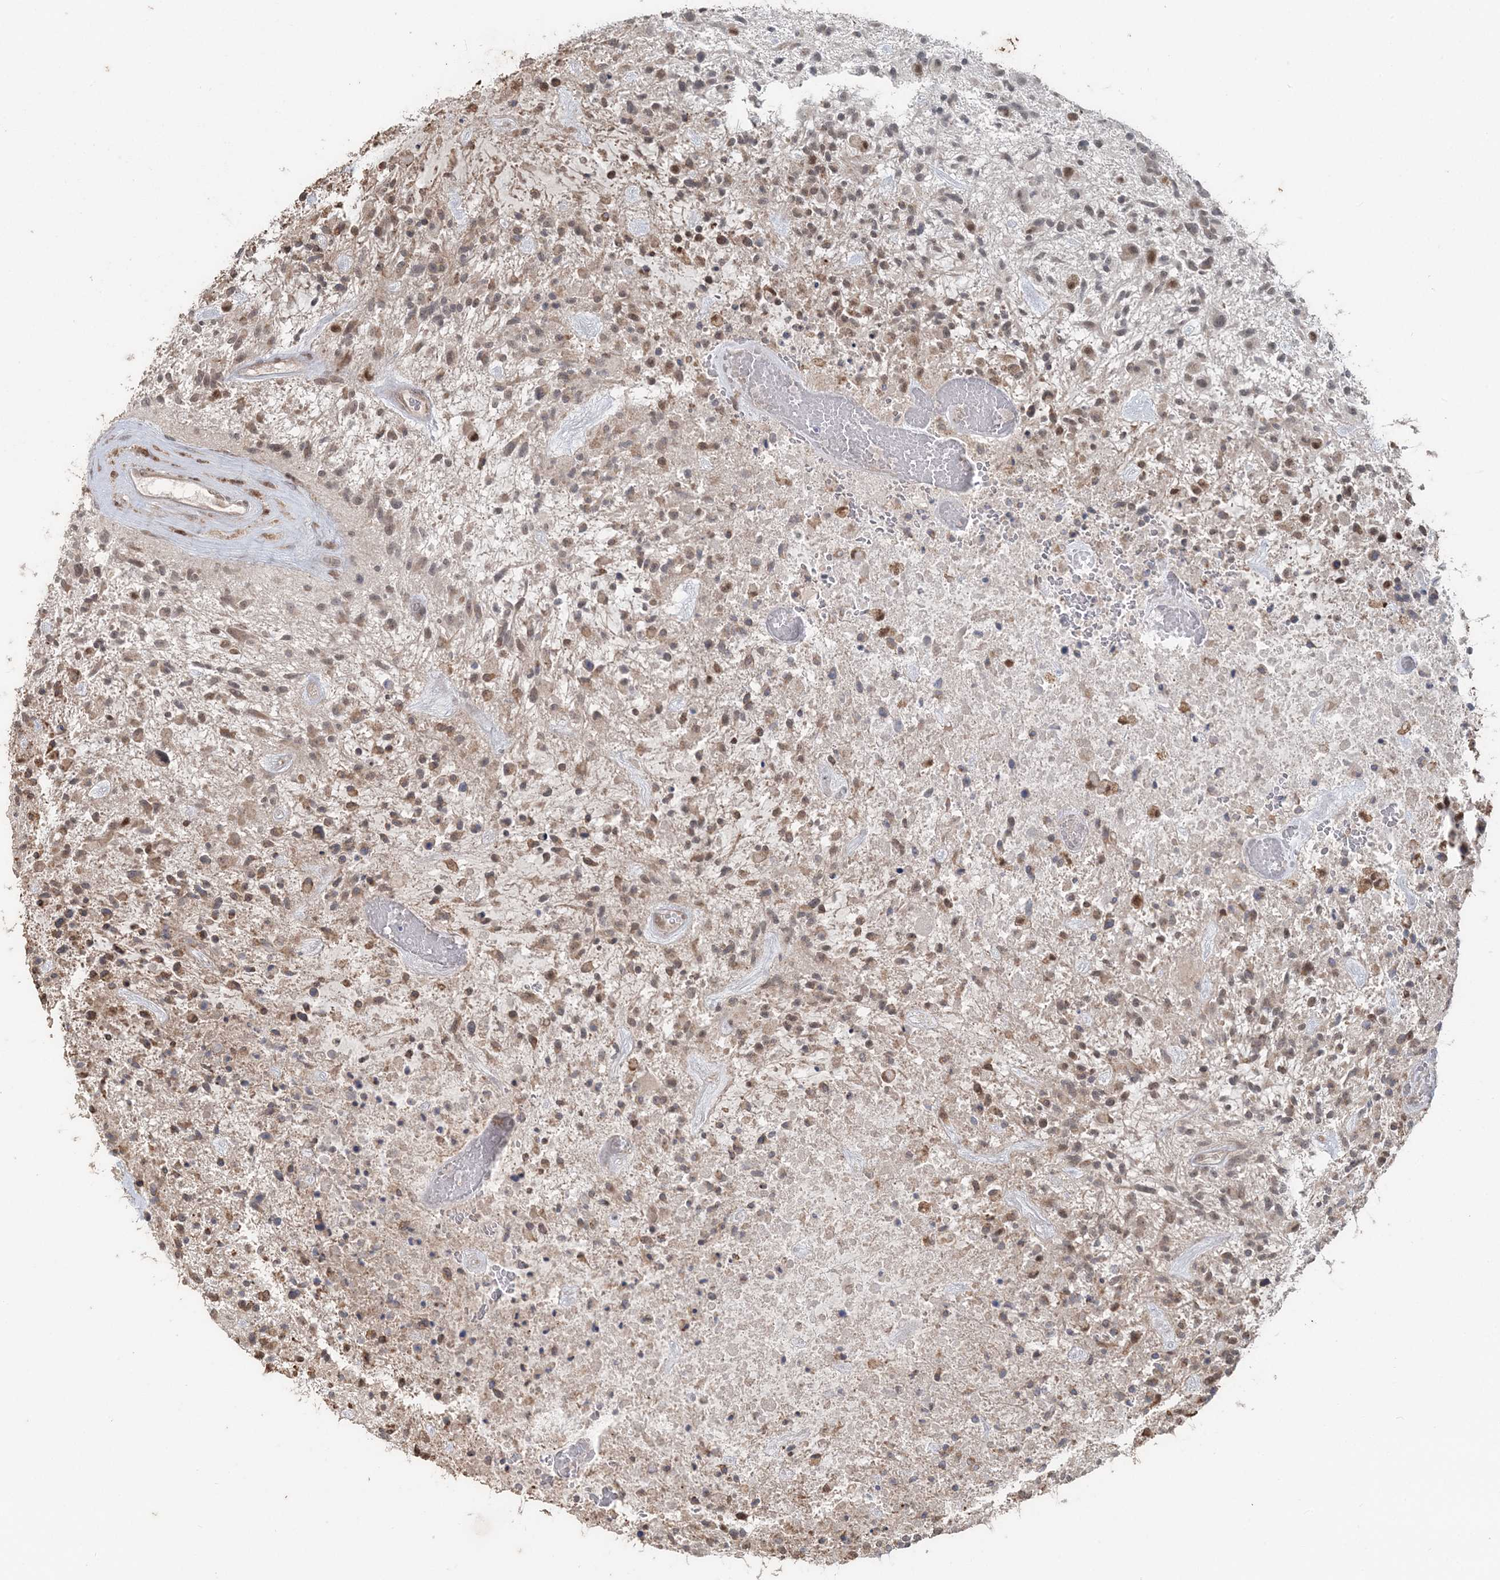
{"staining": {"intensity": "weak", "quantity": "25%-75%", "location": "cytoplasmic/membranous,nuclear"}, "tissue": "glioma", "cell_type": "Tumor cells", "image_type": "cancer", "snomed": [{"axis": "morphology", "description": "Glioma, malignant, High grade"}, {"axis": "topography", "description": "Brain"}], "caption": "Immunohistochemical staining of malignant high-grade glioma reveals low levels of weak cytoplasmic/membranous and nuclear expression in approximately 25%-75% of tumor cells.", "gene": "SLU7", "patient": {"sex": "male", "age": 47}}